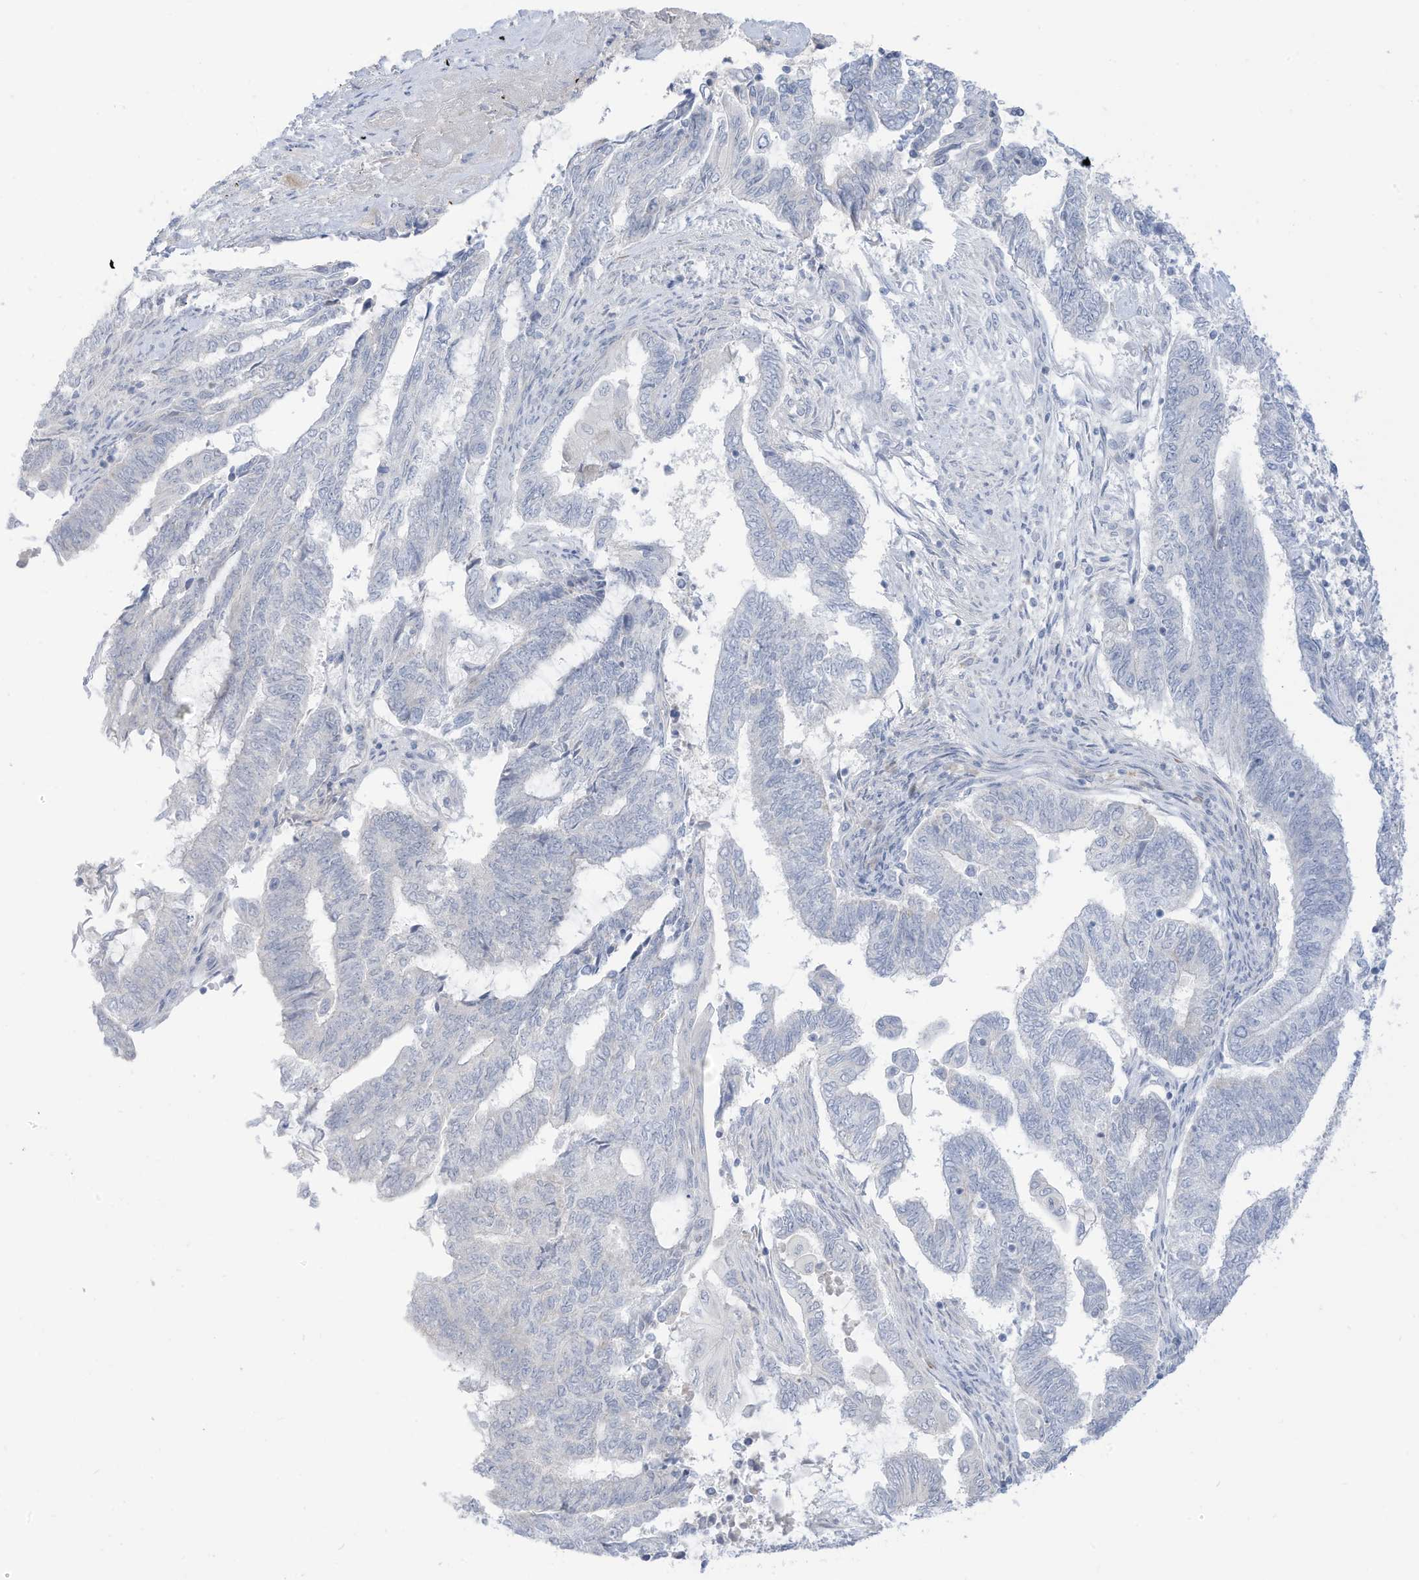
{"staining": {"intensity": "negative", "quantity": "none", "location": "none"}, "tissue": "endometrial cancer", "cell_type": "Tumor cells", "image_type": "cancer", "snomed": [{"axis": "morphology", "description": "Adenocarcinoma, NOS"}, {"axis": "topography", "description": "Uterus"}, {"axis": "topography", "description": "Endometrium"}], "caption": "The image demonstrates no significant positivity in tumor cells of endometrial cancer (adenocarcinoma).", "gene": "OGT", "patient": {"sex": "female", "age": 70}}